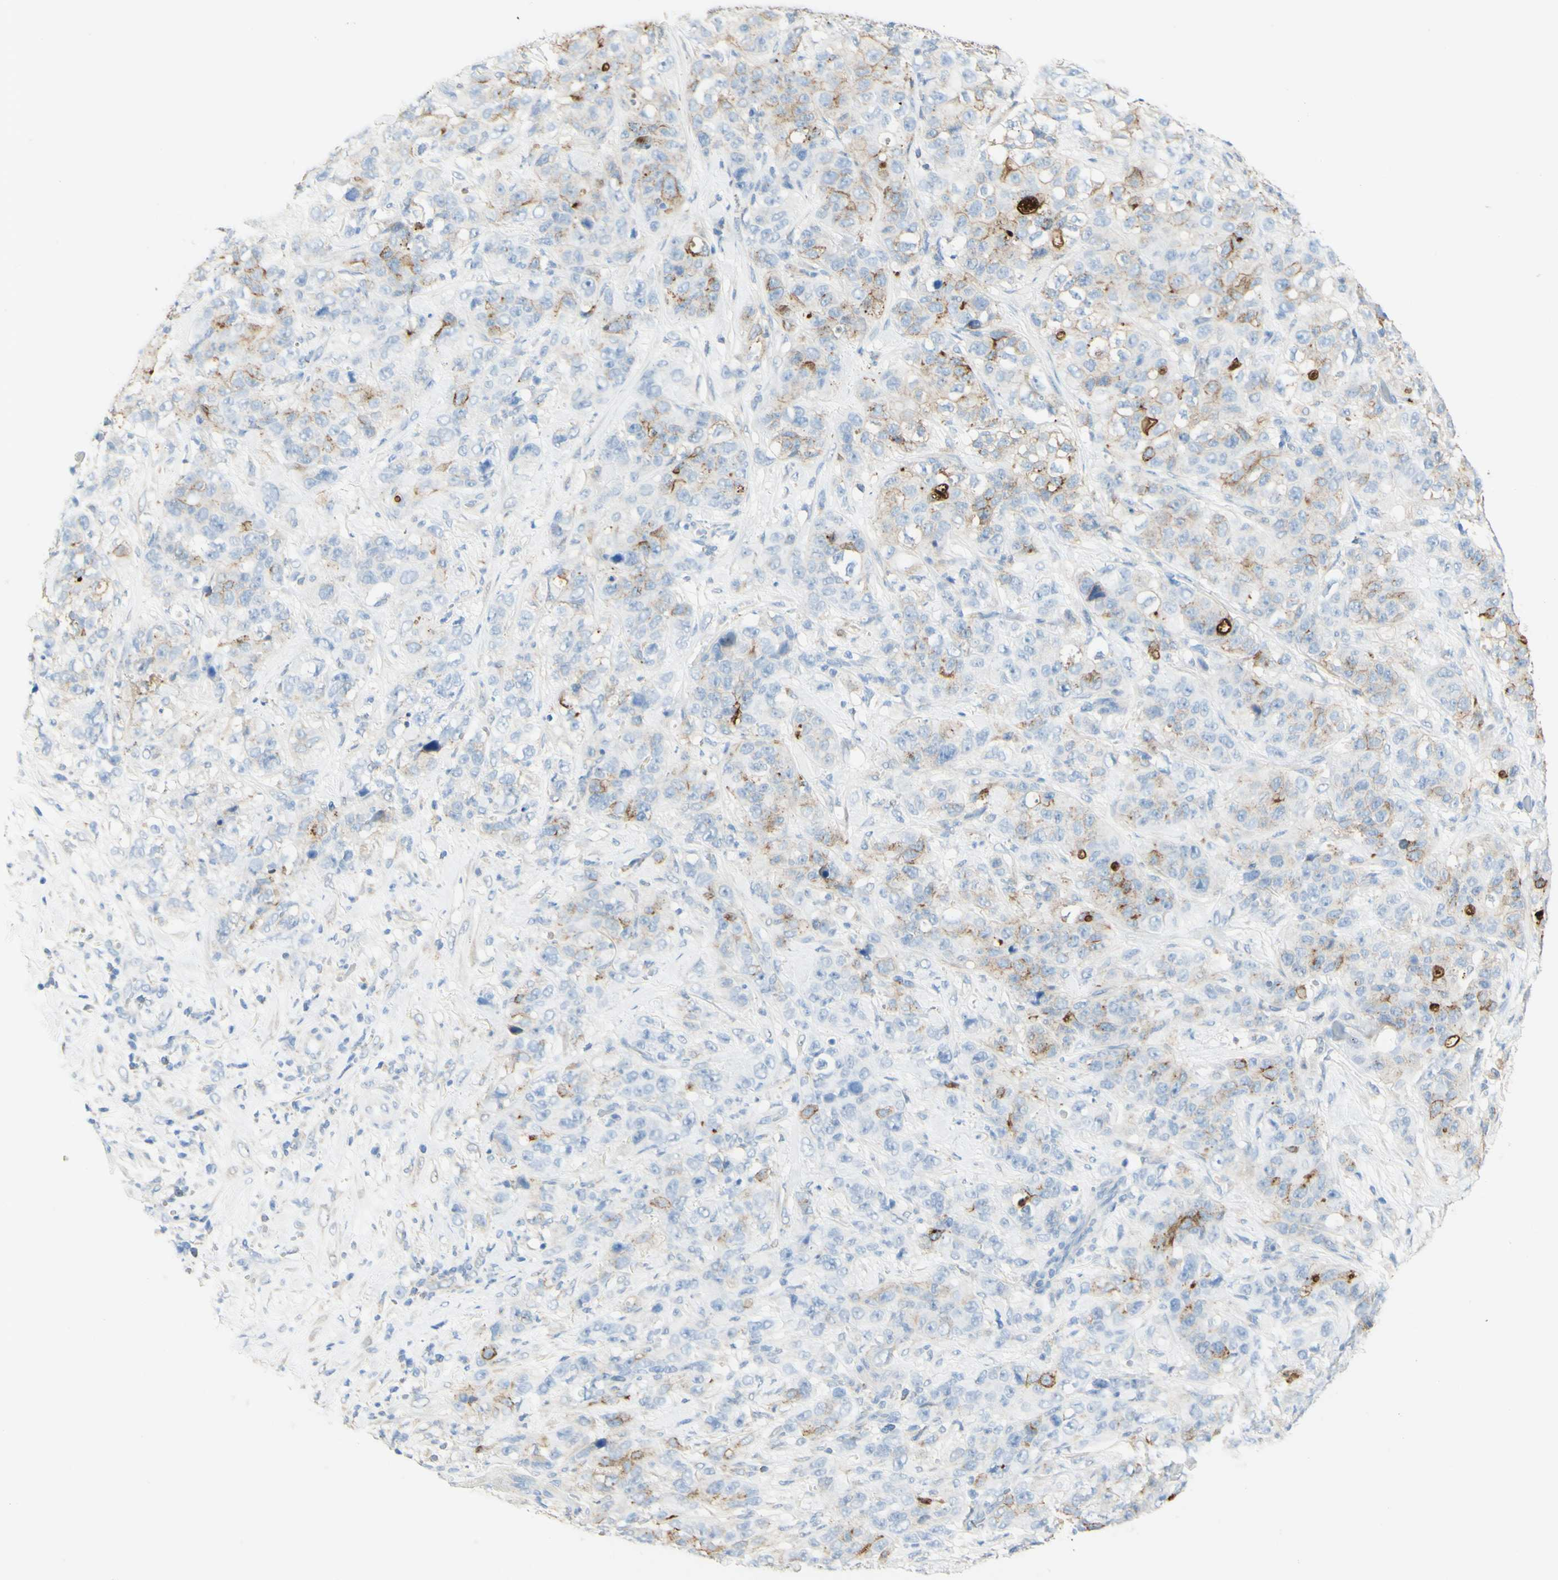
{"staining": {"intensity": "weak", "quantity": "<25%", "location": "cytoplasmic/membranous"}, "tissue": "stomach cancer", "cell_type": "Tumor cells", "image_type": "cancer", "snomed": [{"axis": "morphology", "description": "Adenocarcinoma, NOS"}, {"axis": "topography", "description": "Stomach"}], "caption": "Adenocarcinoma (stomach) stained for a protein using IHC demonstrates no staining tumor cells.", "gene": "TSPAN1", "patient": {"sex": "male", "age": 48}}